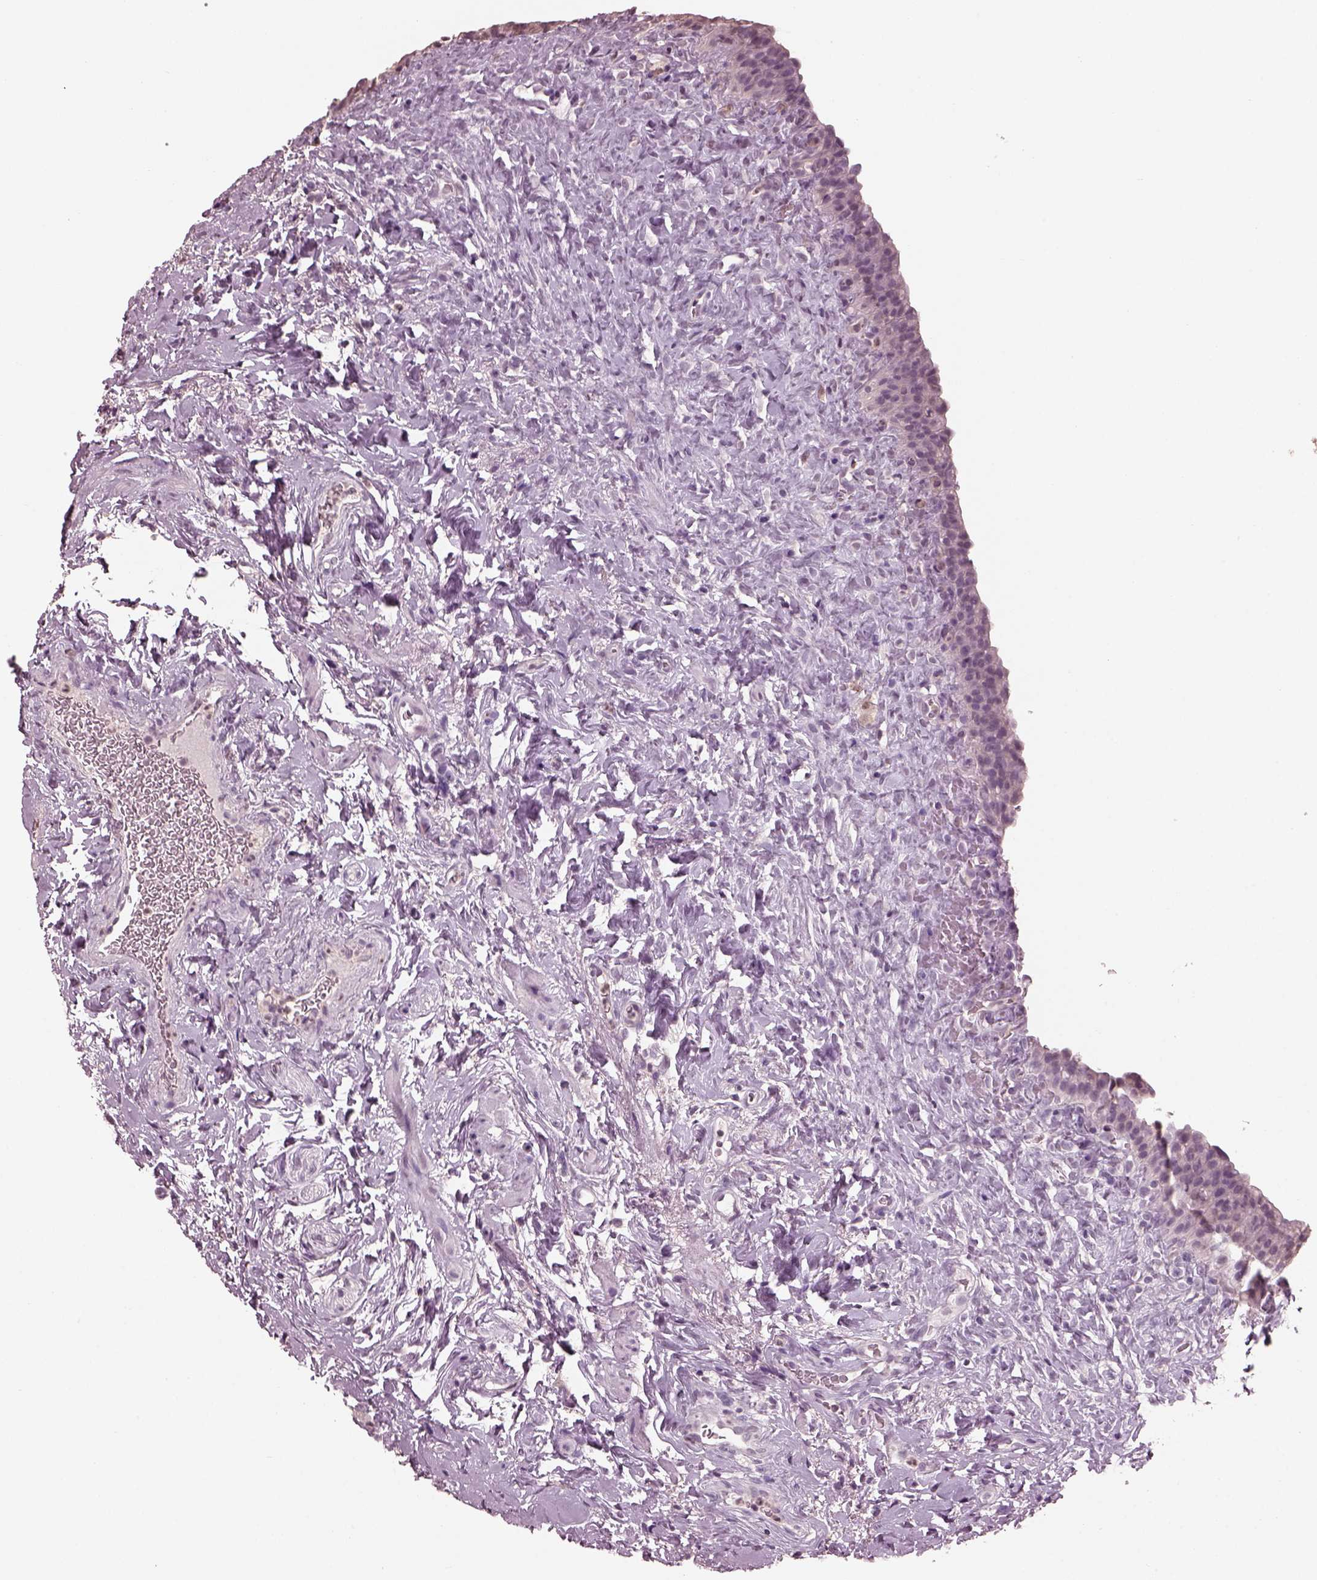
{"staining": {"intensity": "weak", "quantity": "<25%", "location": "cytoplasmic/membranous"}, "tissue": "urinary bladder", "cell_type": "Urothelial cells", "image_type": "normal", "snomed": [{"axis": "morphology", "description": "Normal tissue, NOS"}, {"axis": "topography", "description": "Urinary bladder"}], "caption": "DAB immunohistochemical staining of benign urinary bladder shows no significant expression in urothelial cells.", "gene": "TSKS", "patient": {"sex": "male", "age": 76}}